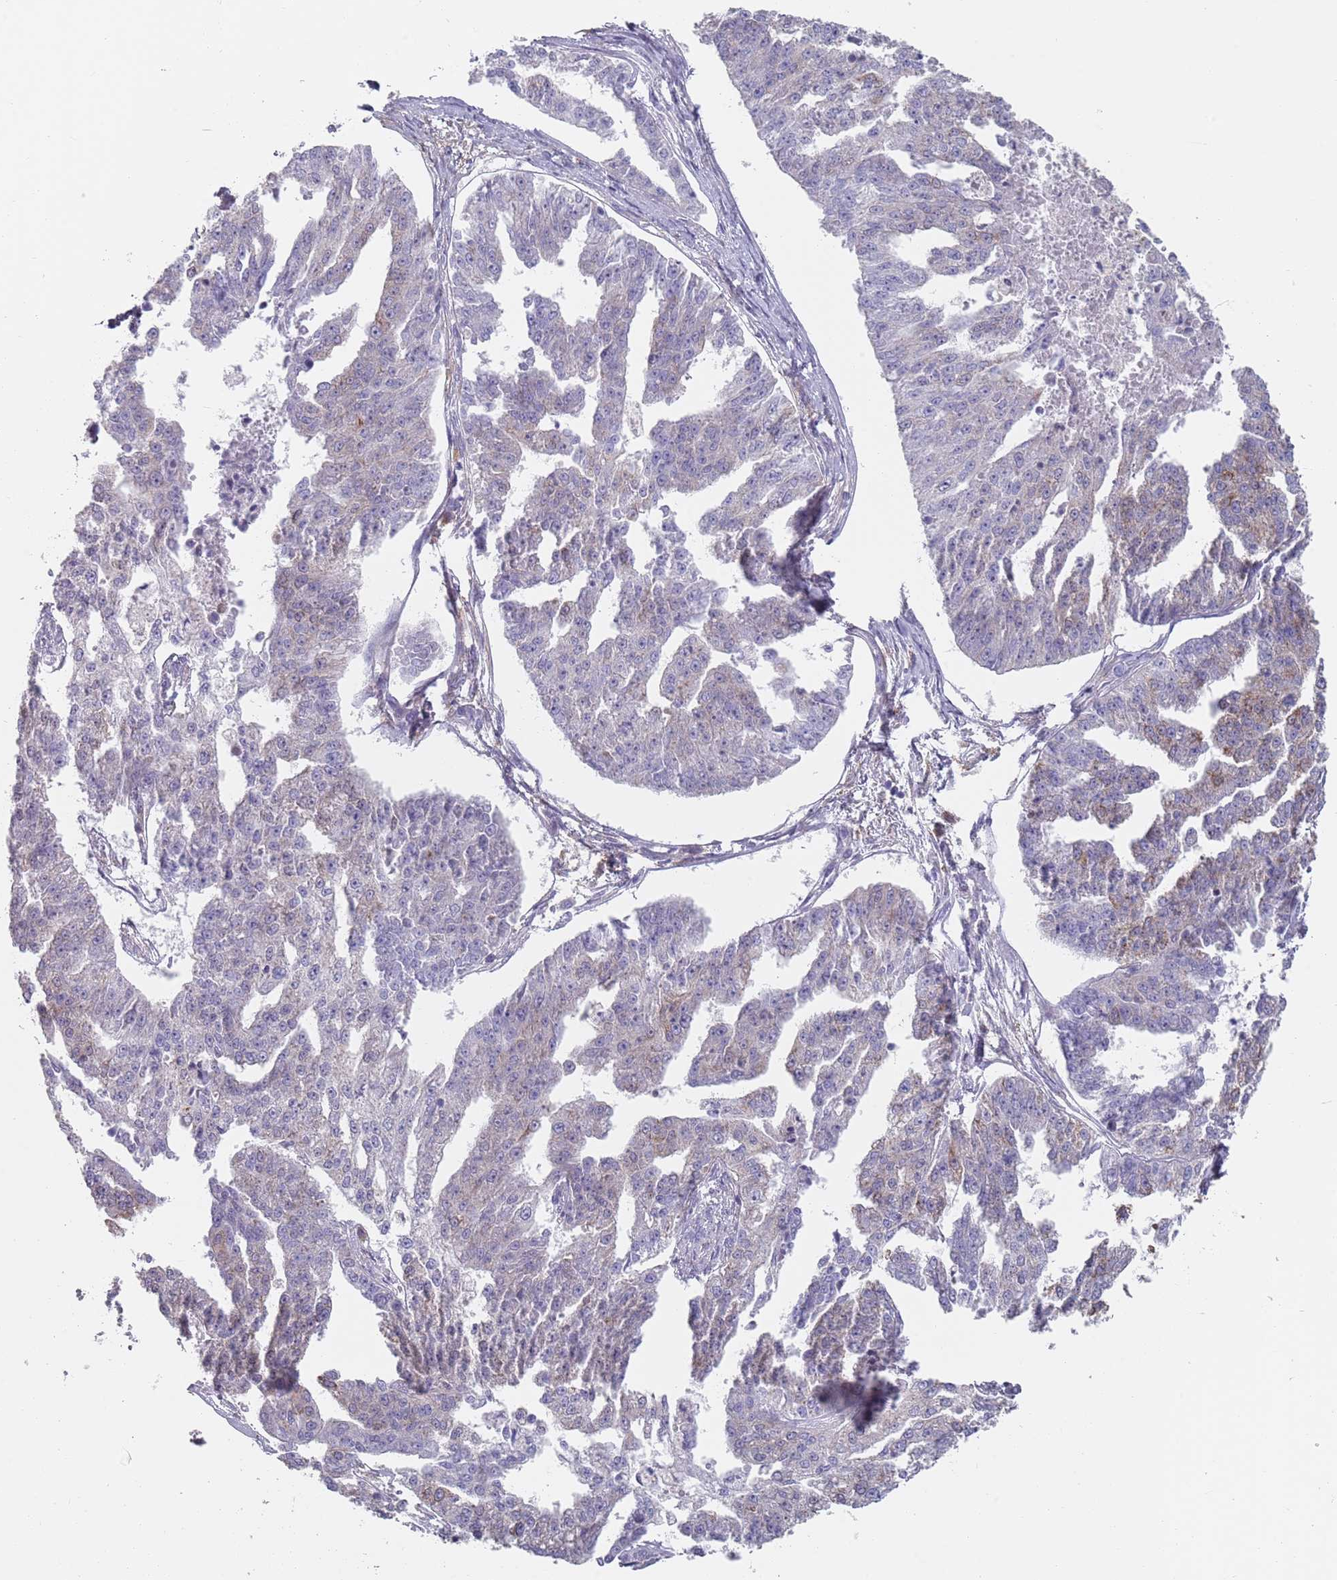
{"staining": {"intensity": "negative", "quantity": "none", "location": "none"}, "tissue": "ovarian cancer", "cell_type": "Tumor cells", "image_type": "cancer", "snomed": [{"axis": "morphology", "description": "Cystadenocarcinoma, serous, NOS"}, {"axis": "topography", "description": "Ovary"}], "caption": "Immunohistochemistry (IHC) of human ovarian serous cystadenocarcinoma exhibits no positivity in tumor cells.", "gene": "APPL2", "patient": {"sex": "female", "age": 58}}